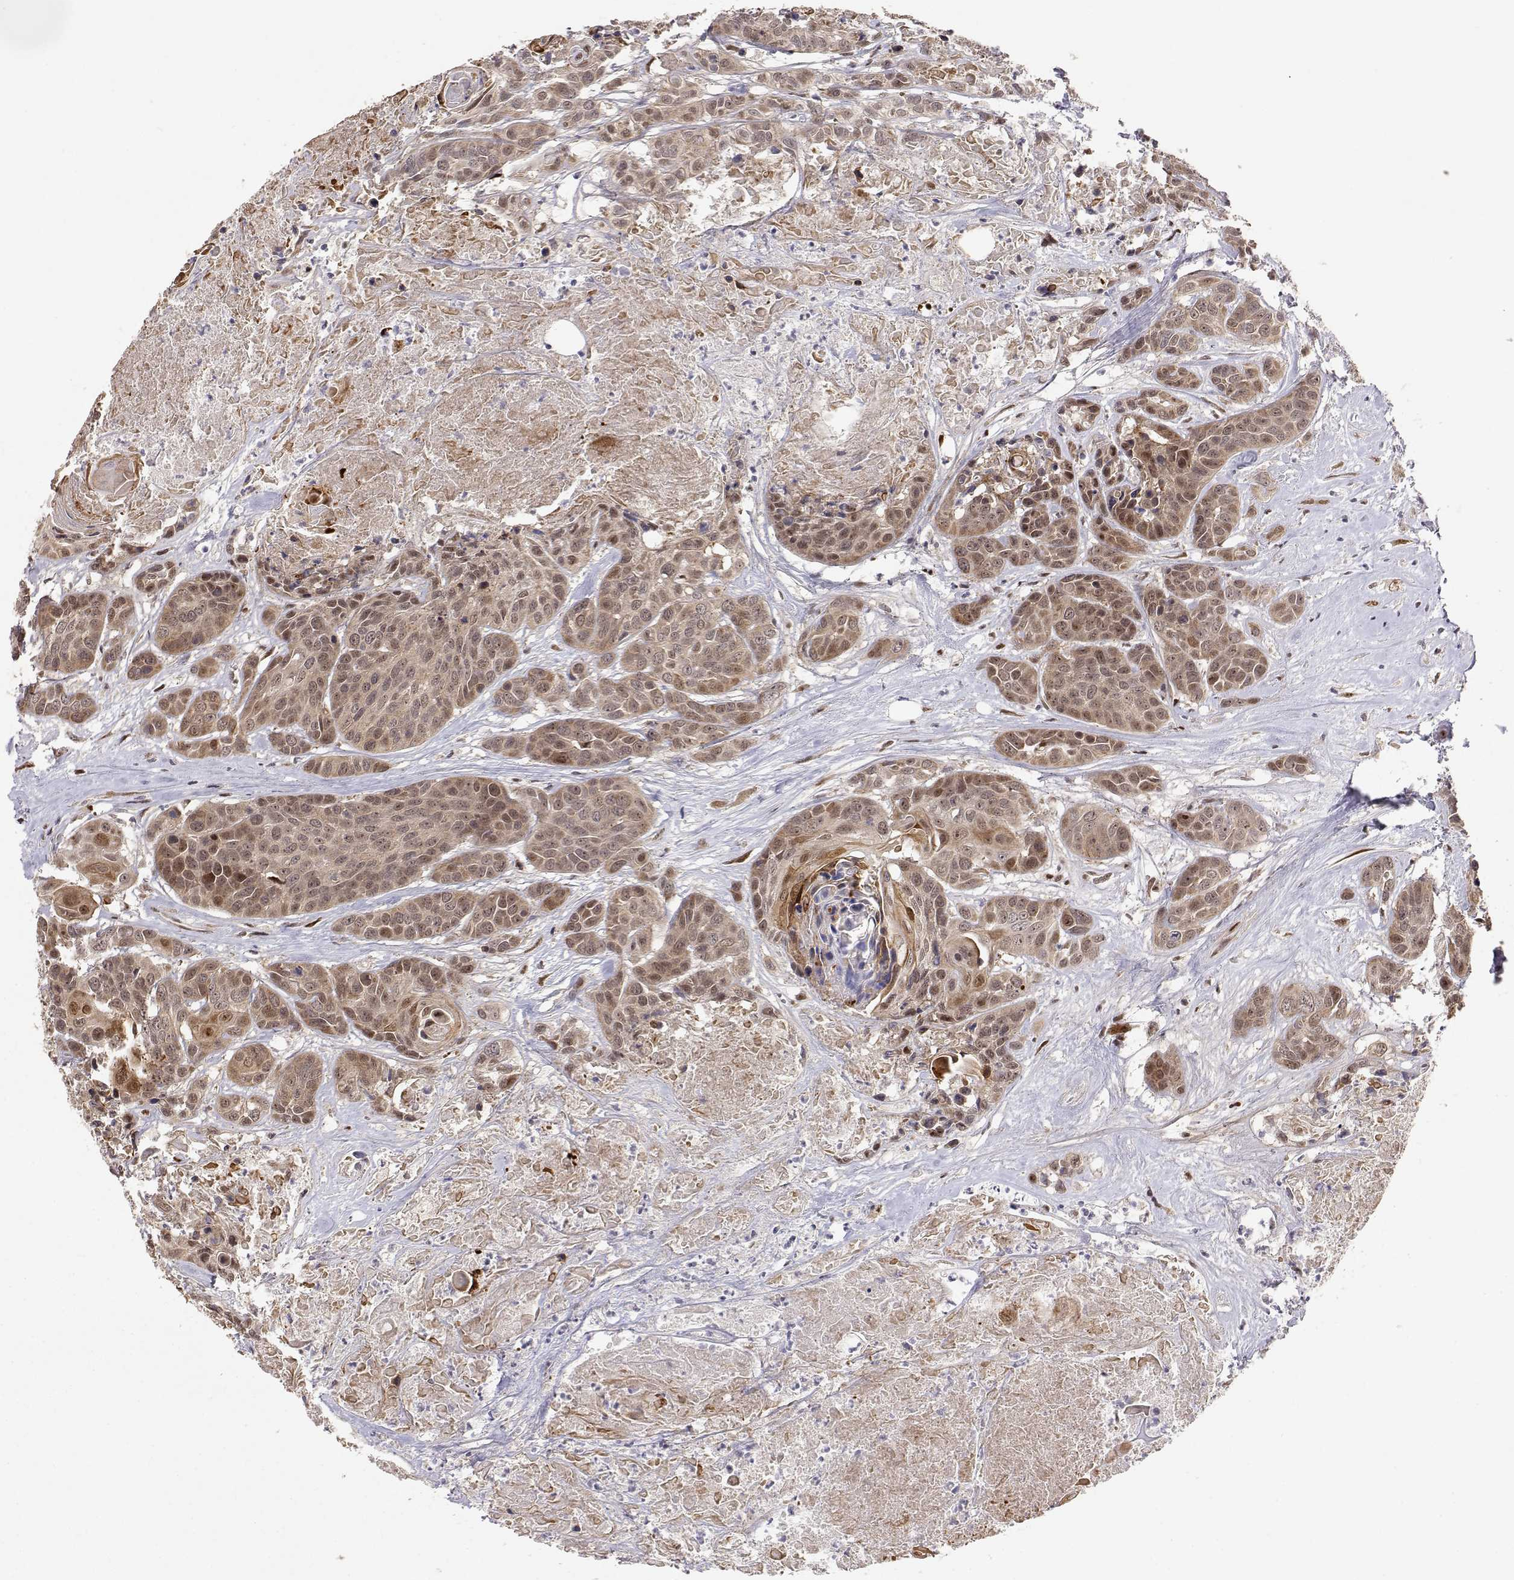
{"staining": {"intensity": "moderate", "quantity": "<25%", "location": "cytoplasmic/membranous,nuclear"}, "tissue": "head and neck cancer", "cell_type": "Tumor cells", "image_type": "cancer", "snomed": [{"axis": "morphology", "description": "Squamous cell carcinoma, NOS"}, {"axis": "topography", "description": "Oral tissue"}, {"axis": "topography", "description": "Head-Neck"}], "caption": "Immunohistochemical staining of human head and neck cancer shows low levels of moderate cytoplasmic/membranous and nuclear protein expression in approximately <25% of tumor cells.", "gene": "BRCA1", "patient": {"sex": "male", "age": 56}}